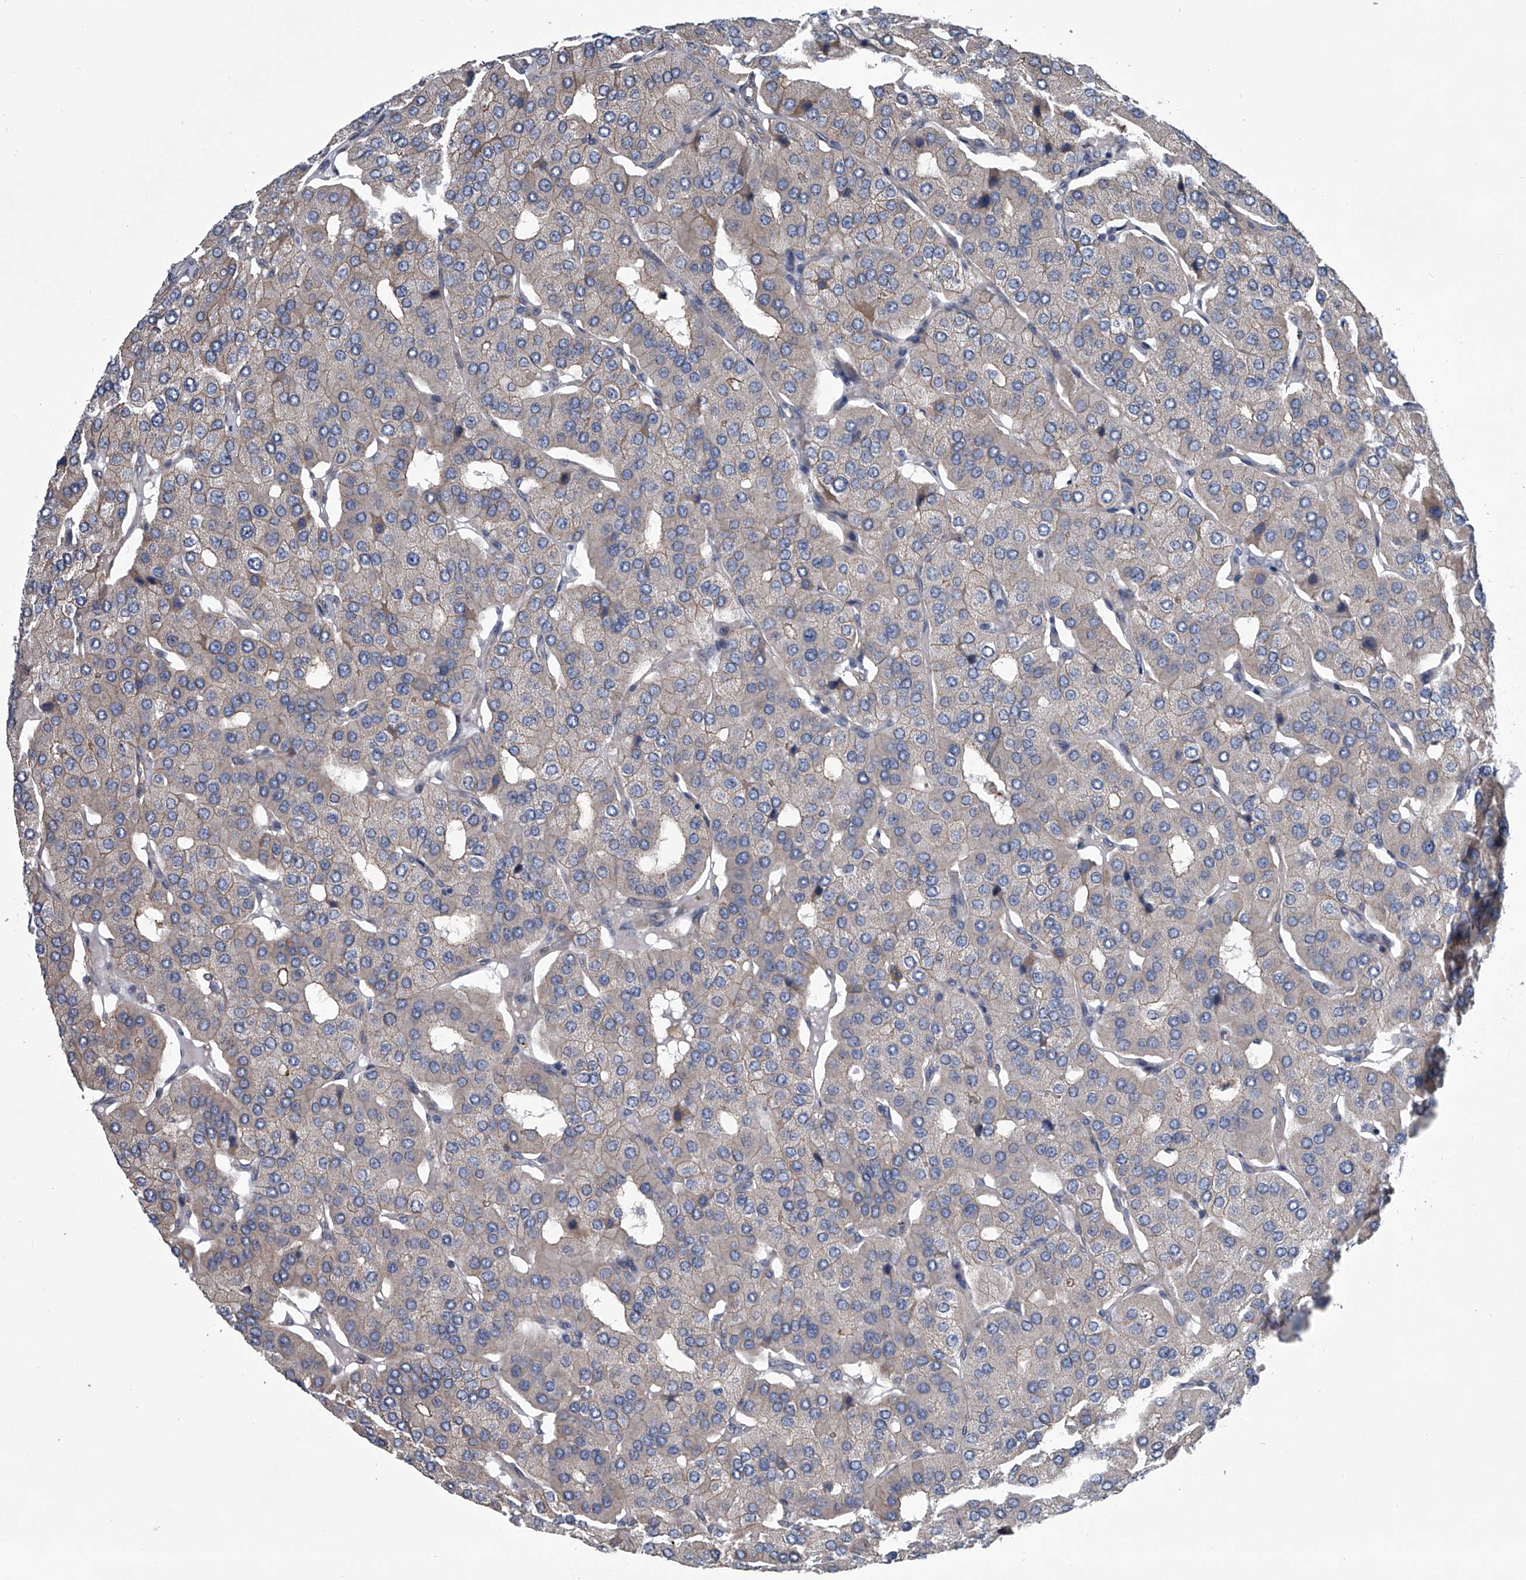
{"staining": {"intensity": "weak", "quantity": "<25%", "location": "cytoplasmic/membranous"}, "tissue": "parathyroid gland", "cell_type": "Glandular cells", "image_type": "normal", "snomed": [{"axis": "morphology", "description": "Normal tissue, NOS"}, {"axis": "morphology", "description": "Adenoma, NOS"}, {"axis": "topography", "description": "Parathyroid gland"}], "caption": "IHC micrograph of benign parathyroid gland: human parathyroid gland stained with DAB reveals no significant protein expression in glandular cells.", "gene": "ABCG1", "patient": {"sex": "female", "age": 86}}